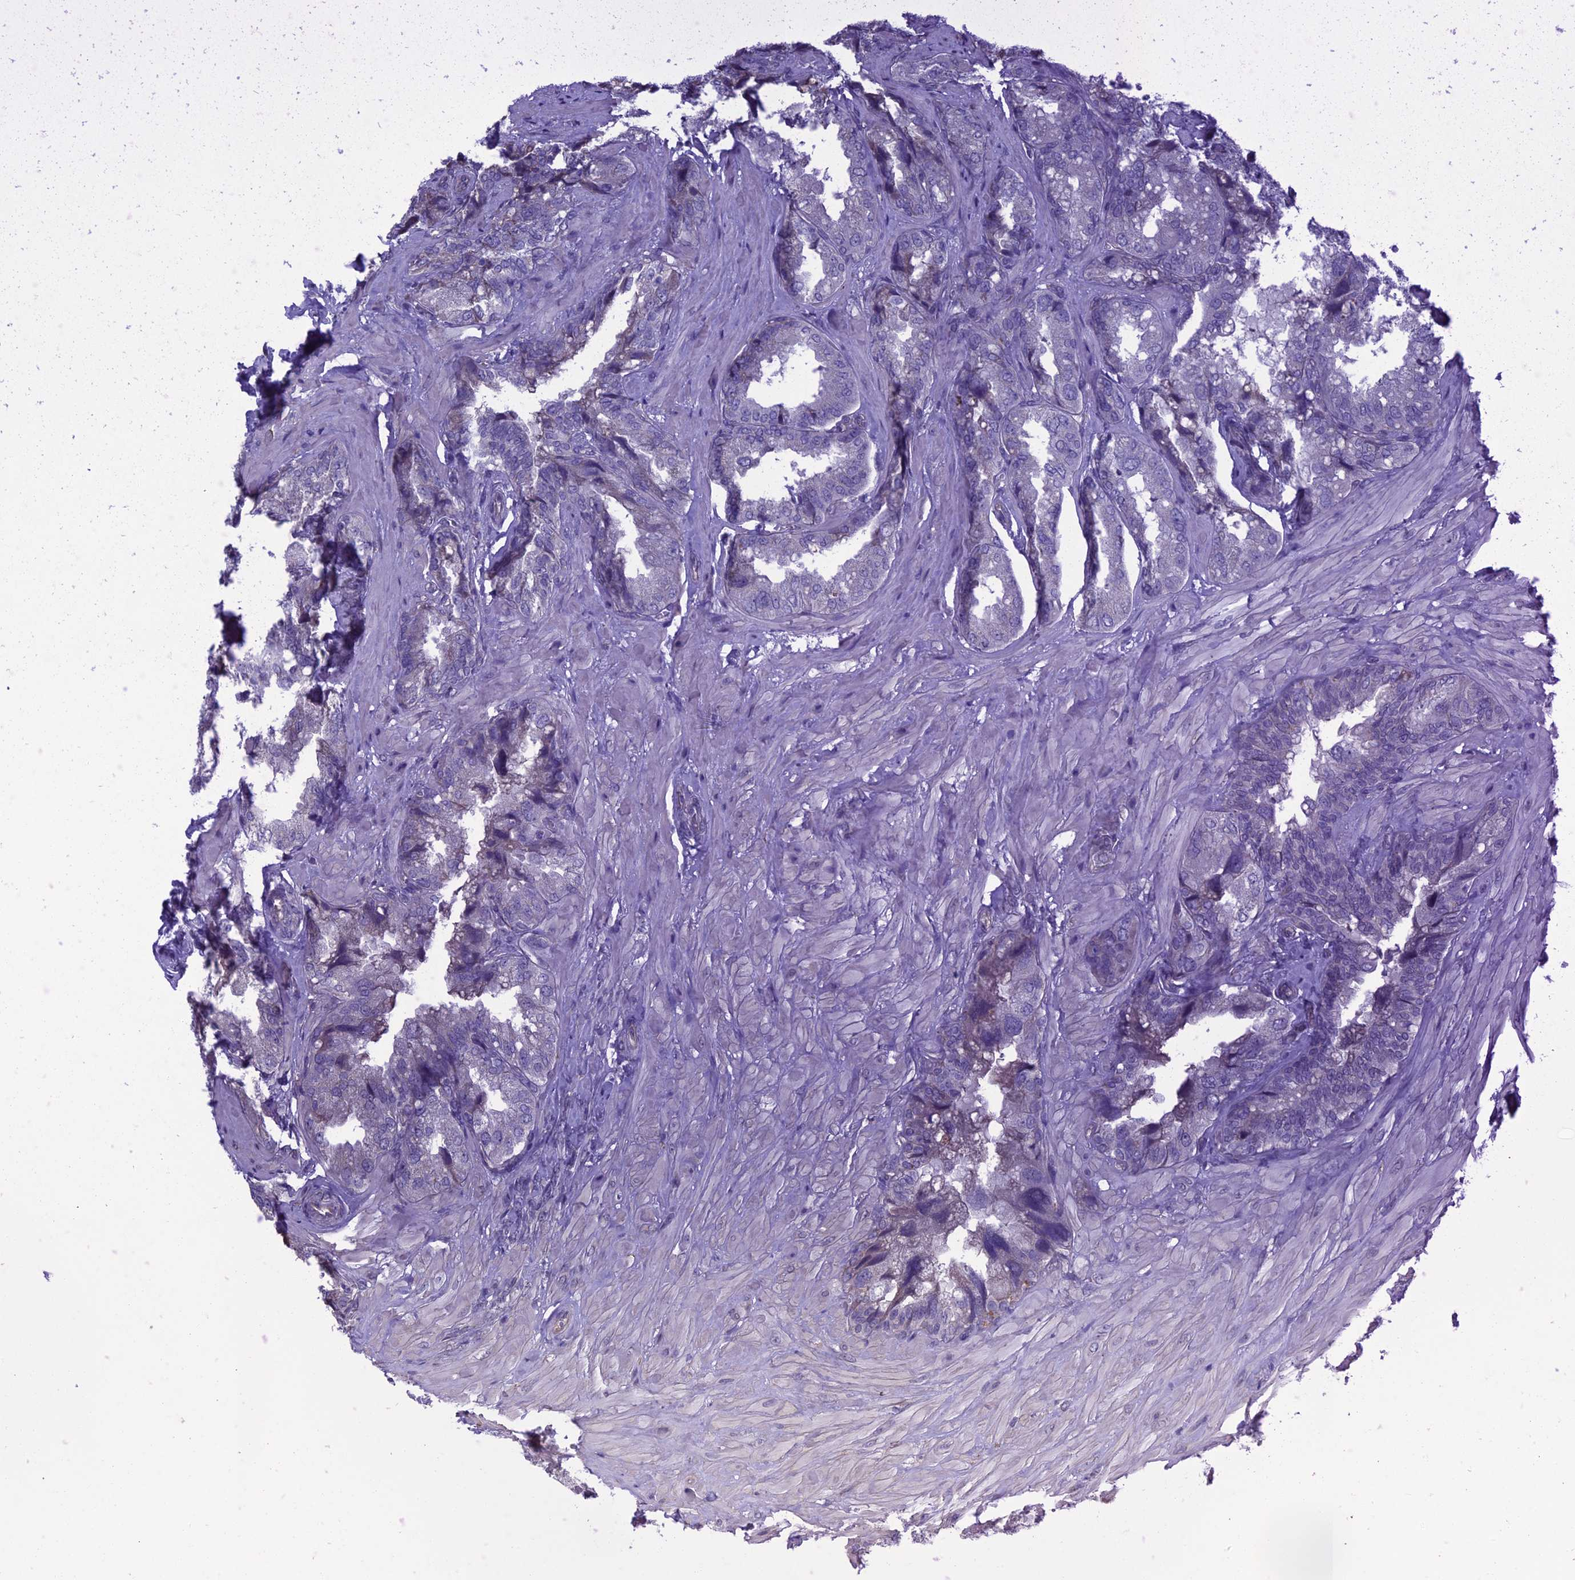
{"staining": {"intensity": "negative", "quantity": "none", "location": "none"}, "tissue": "seminal vesicle", "cell_type": "Glandular cells", "image_type": "normal", "snomed": [{"axis": "morphology", "description": "Normal tissue, NOS"}, {"axis": "topography", "description": "Prostate and seminal vesicle, NOS"}, {"axis": "topography", "description": "Prostate"}, {"axis": "topography", "description": "Seminal veicle"}], "caption": "Immunohistochemistry photomicrograph of unremarkable seminal vesicle: human seminal vesicle stained with DAB (3,3'-diaminobenzidine) shows no significant protein staining in glandular cells.", "gene": "SLC1A6", "patient": {"sex": "male", "age": 67}}